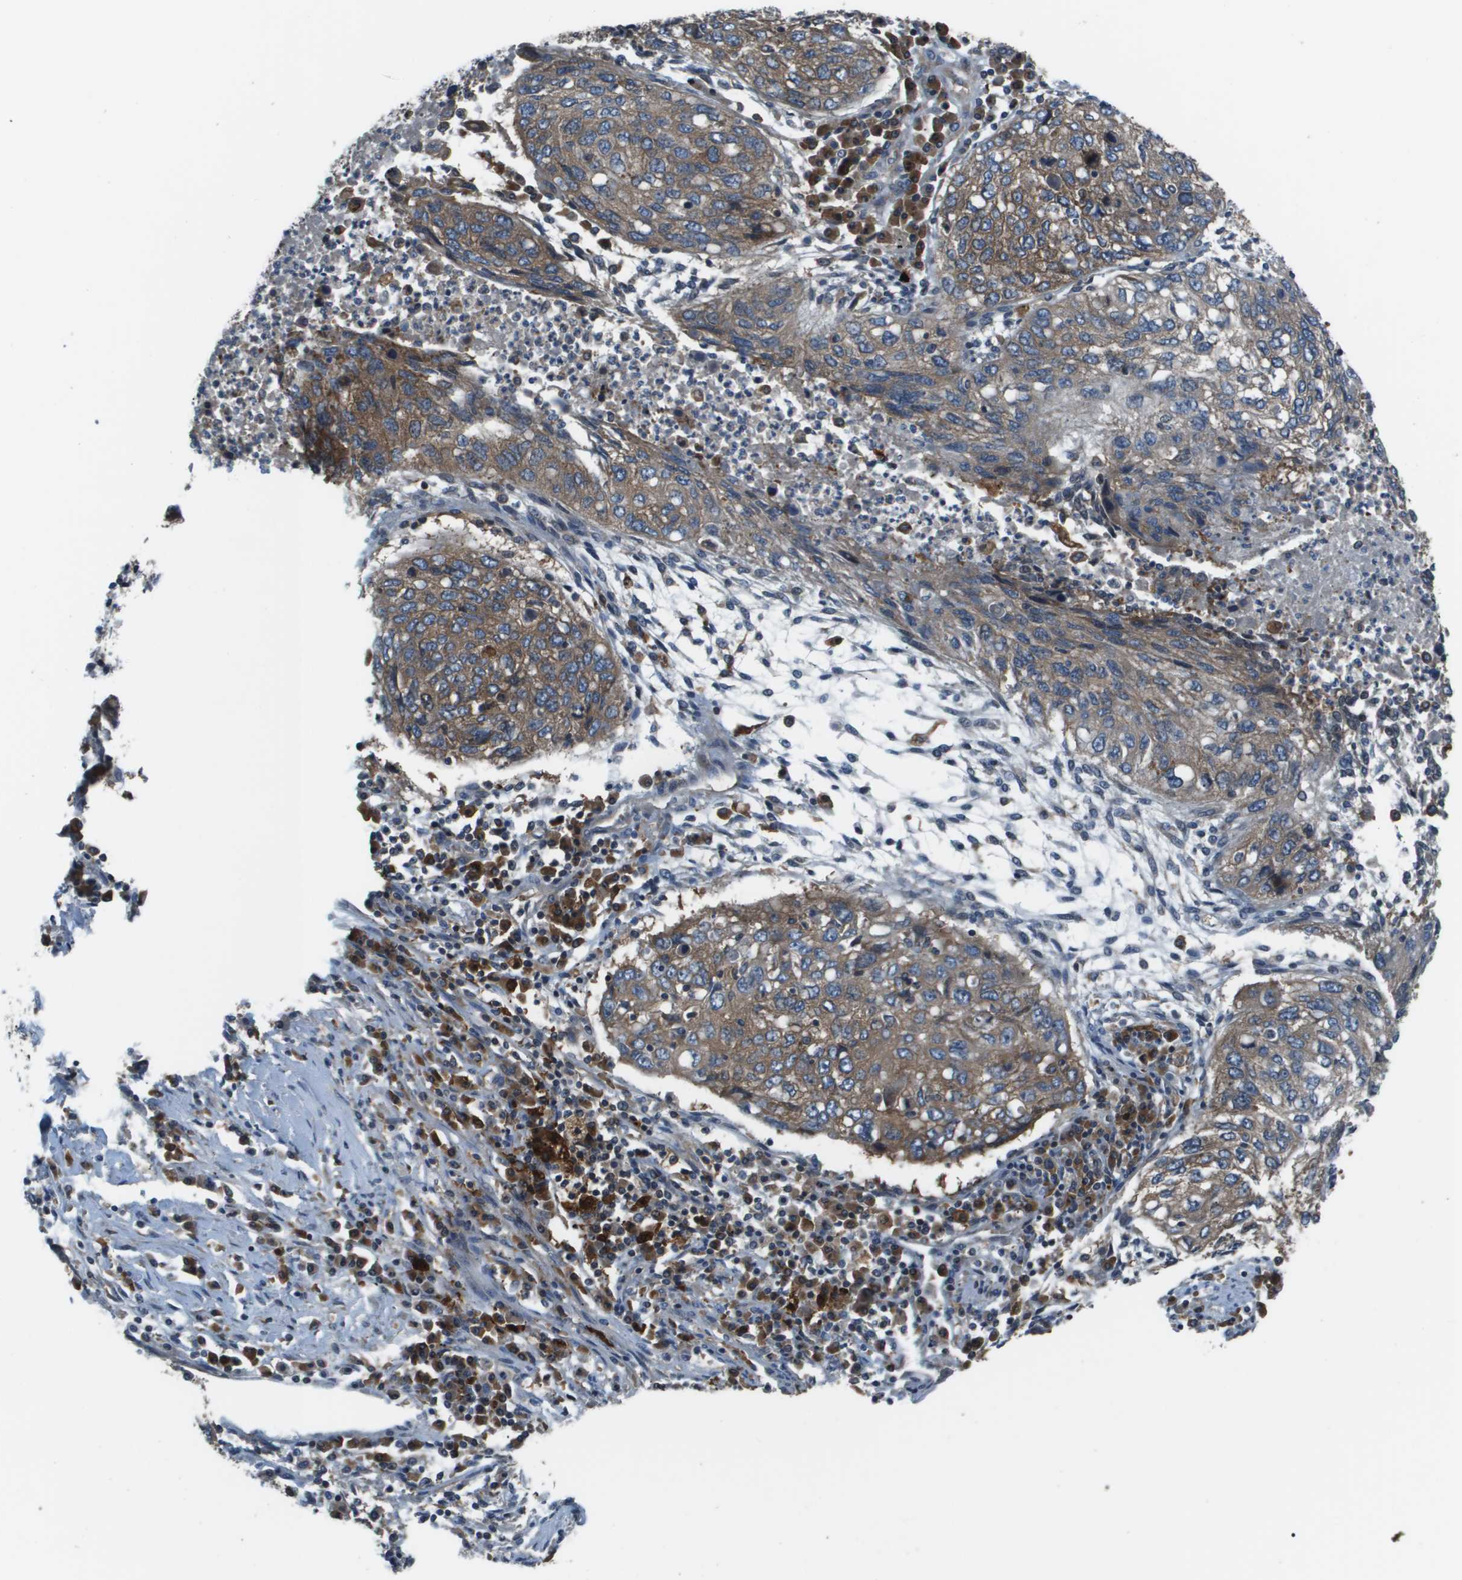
{"staining": {"intensity": "moderate", "quantity": ">75%", "location": "cytoplasmic/membranous"}, "tissue": "lung cancer", "cell_type": "Tumor cells", "image_type": "cancer", "snomed": [{"axis": "morphology", "description": "Squamous cell carcinoma, NOS"}, {"axis": "topography", "description": "Lung"}], "caption": "A micrograph of human squamous cell carcinoma (lung) stained for a protein shows moderate cytoplasmic/membranous brown staining in tumor cells.", "gene": "EIF3B", "patient": {"sex": "female", "age": 63}}